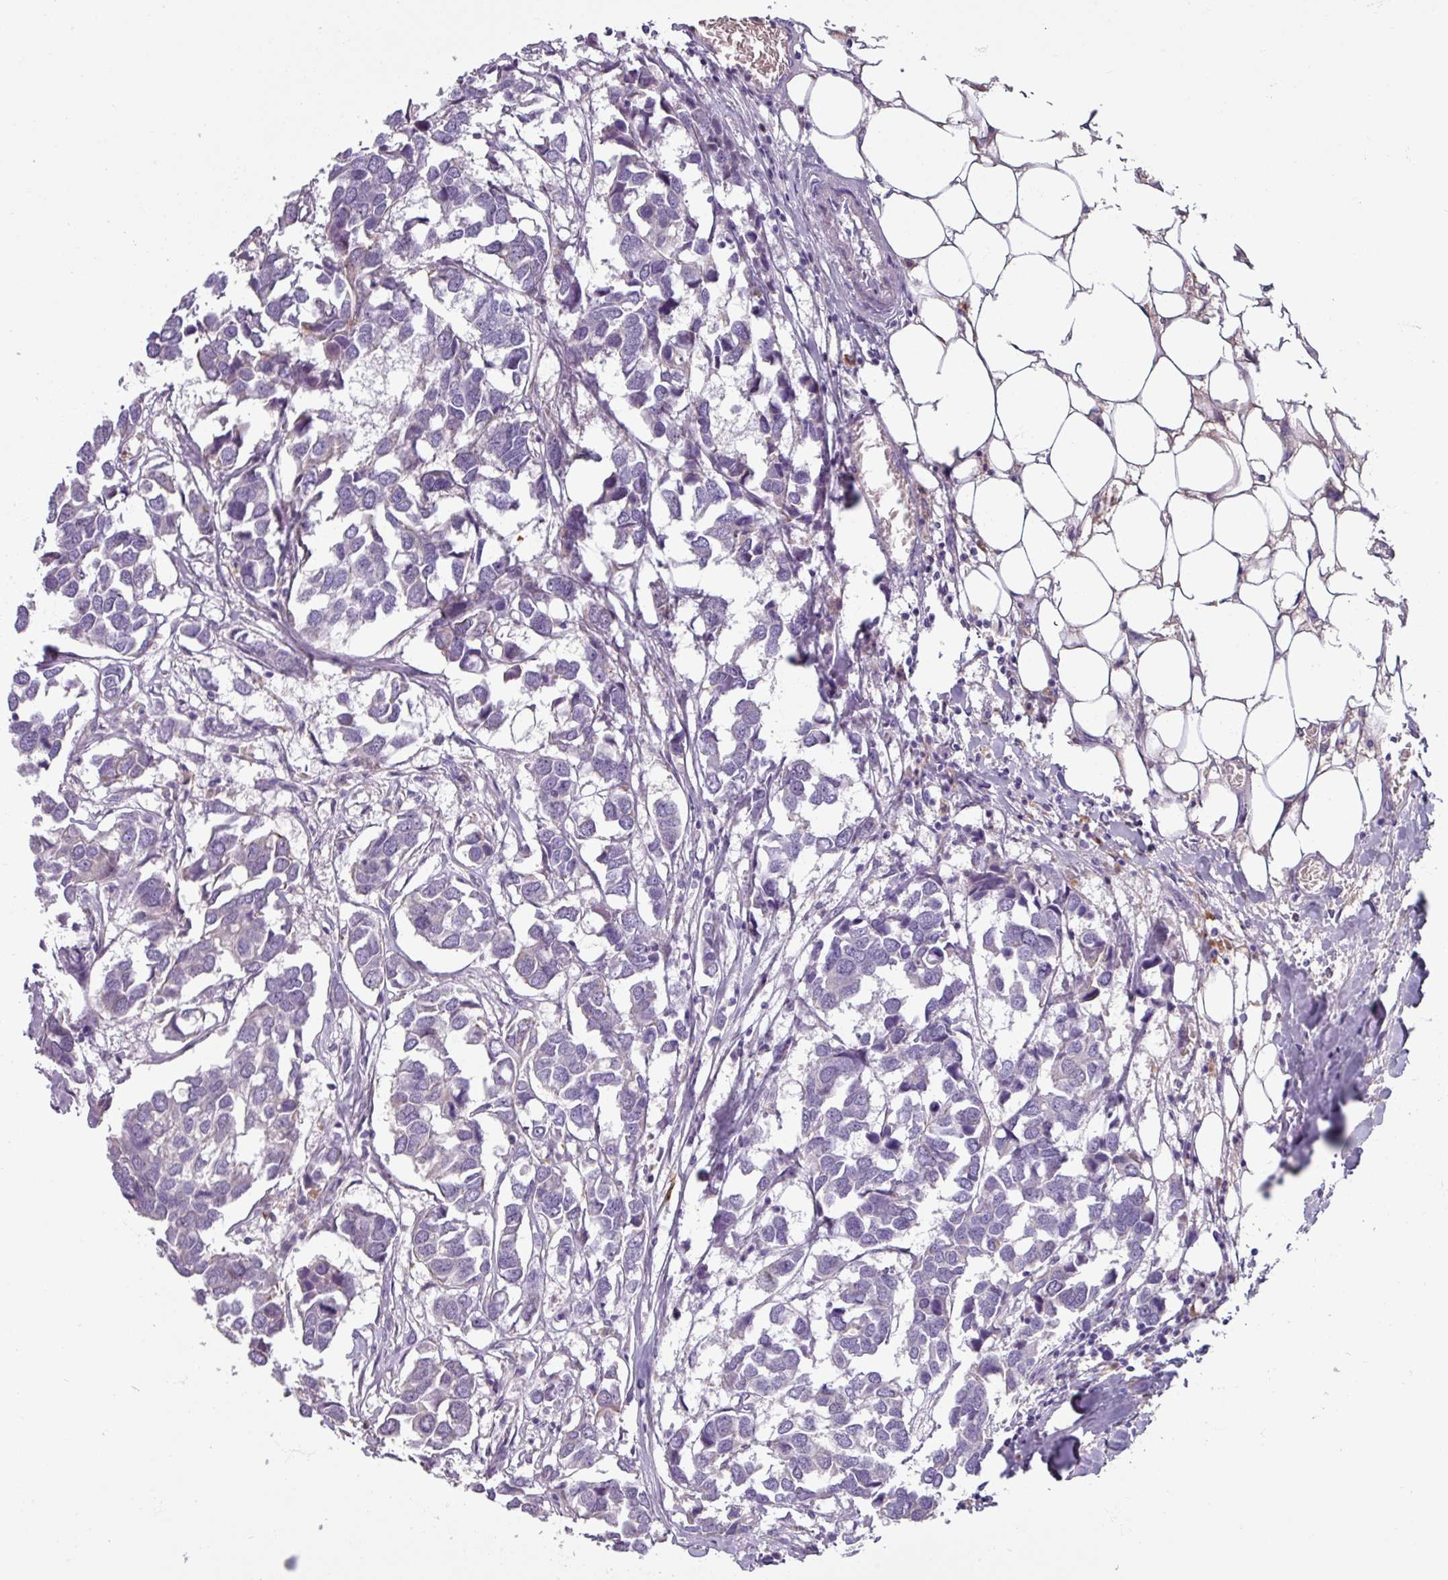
{"staining": {"intensity": "negative", "quantity": "none", "location": "none"}, "tissue": "breast cancer", "cell_type": "Tumor cells", "image_type": "cancer", "snomed": [{"axis": "morphology", "description": "Duct carcinoma"}, {"axis": "topography", "description": "Breast"}], "caption": "Immunohistochemistry (IHC) photomicrograph of human breast cancer stained for a protein (brown), which reveals no staining in tumor cells. (DAB (3,3'-diaminobenzidine) immunohistochemistry with hematoxylin counter stain).", "gene": "SPESP1", "patient": {"sex": "female", "age": 83}}